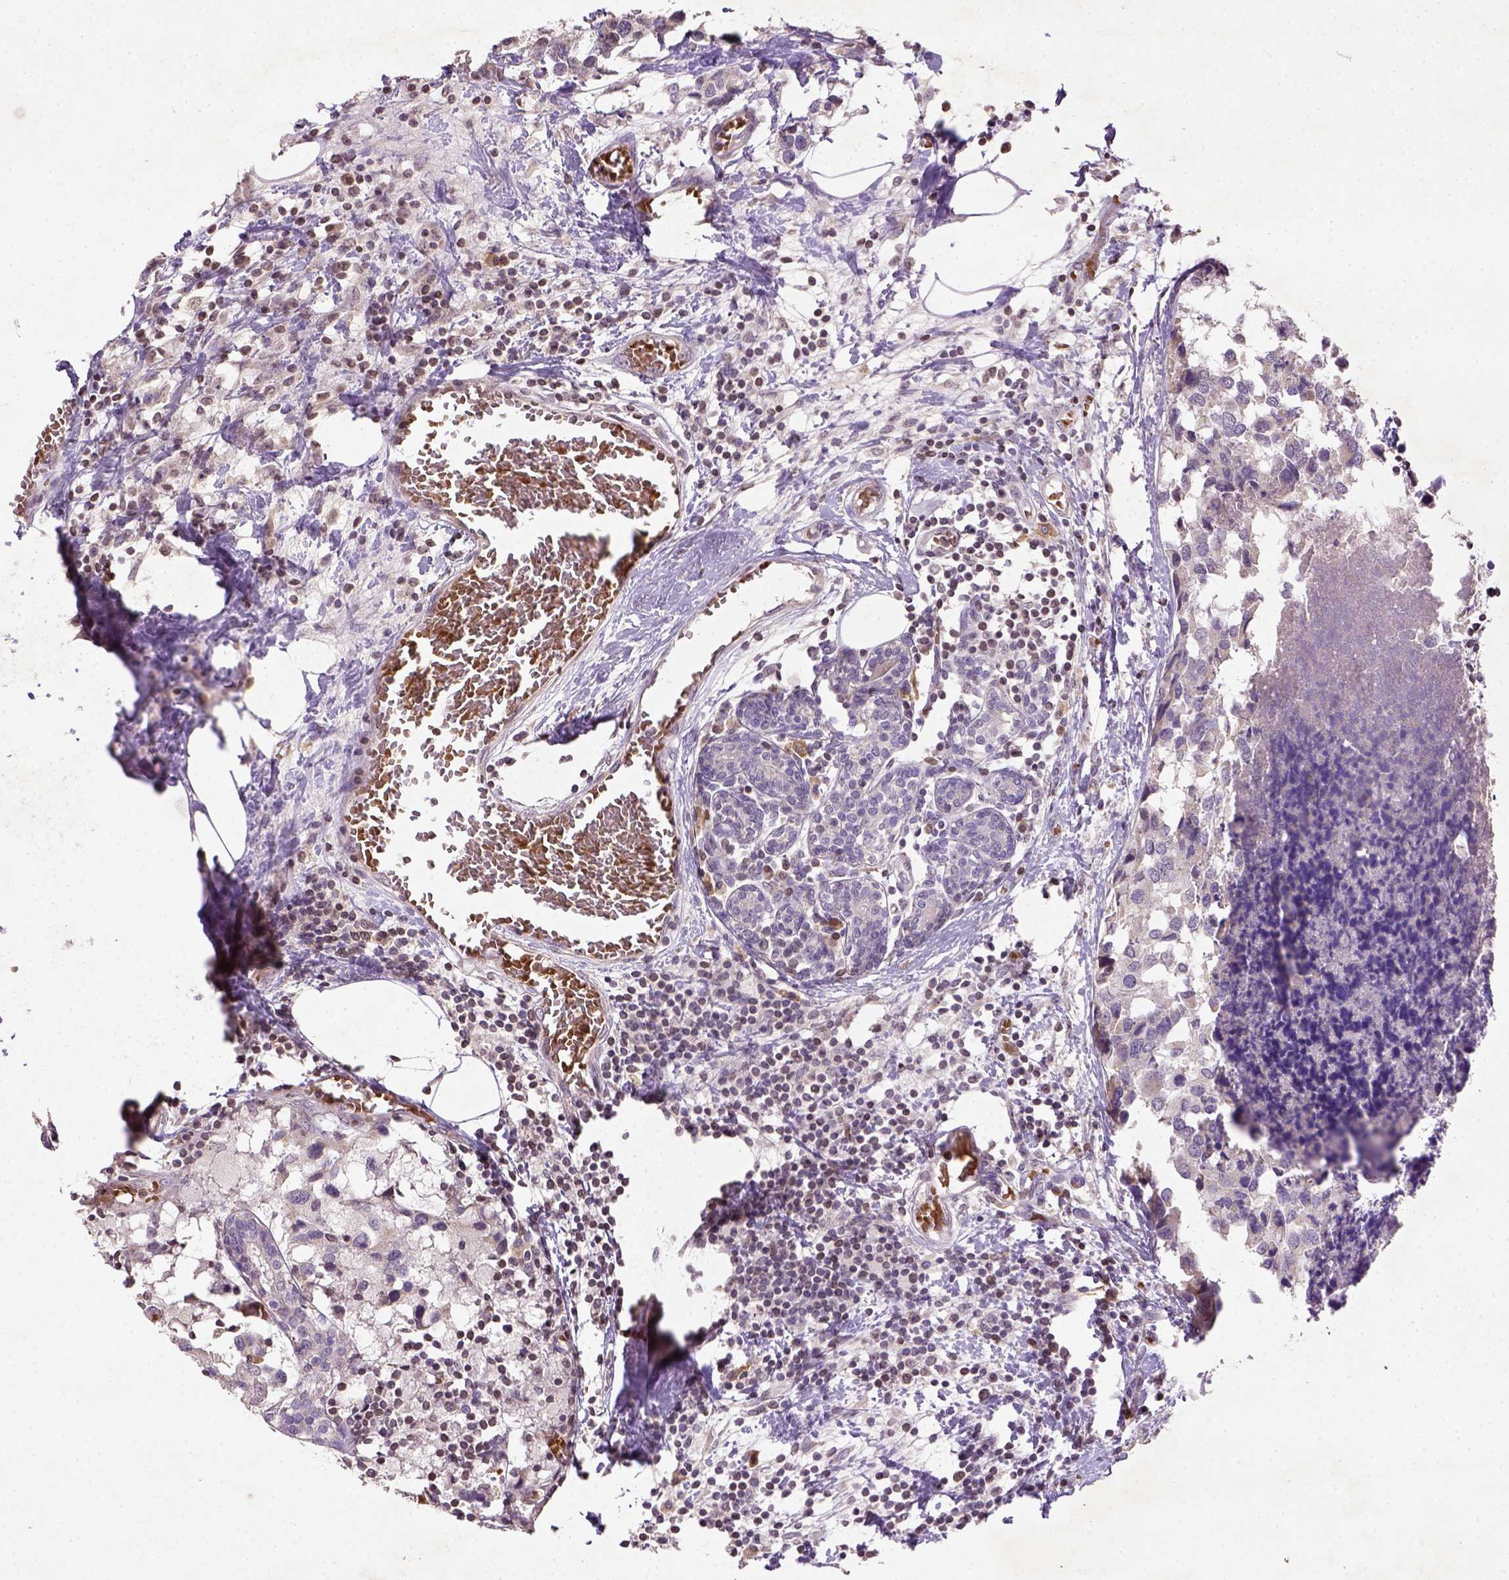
{"staining": {"intensity": "negative", "quantity": "none", "location": "none"}, "tissue": "breast cancer", "cell_type": "Tumor cells", "image_type": "cancer", "snomed": [{"axis": "morphology", "description": "Lobular carcinoma"}, {"axis": "topography", "description": "Breast"}], "caption": "High magnification brightfield microscopy of breast lobular carcinoma stained with DAB (3,3'-diaminobenzidine) (brown) and counterstained with hematoxylin (blue): tumor cells show no significant staining.", "gene": "NUDT3", "patient": {"sex": "female", "age": 59}}